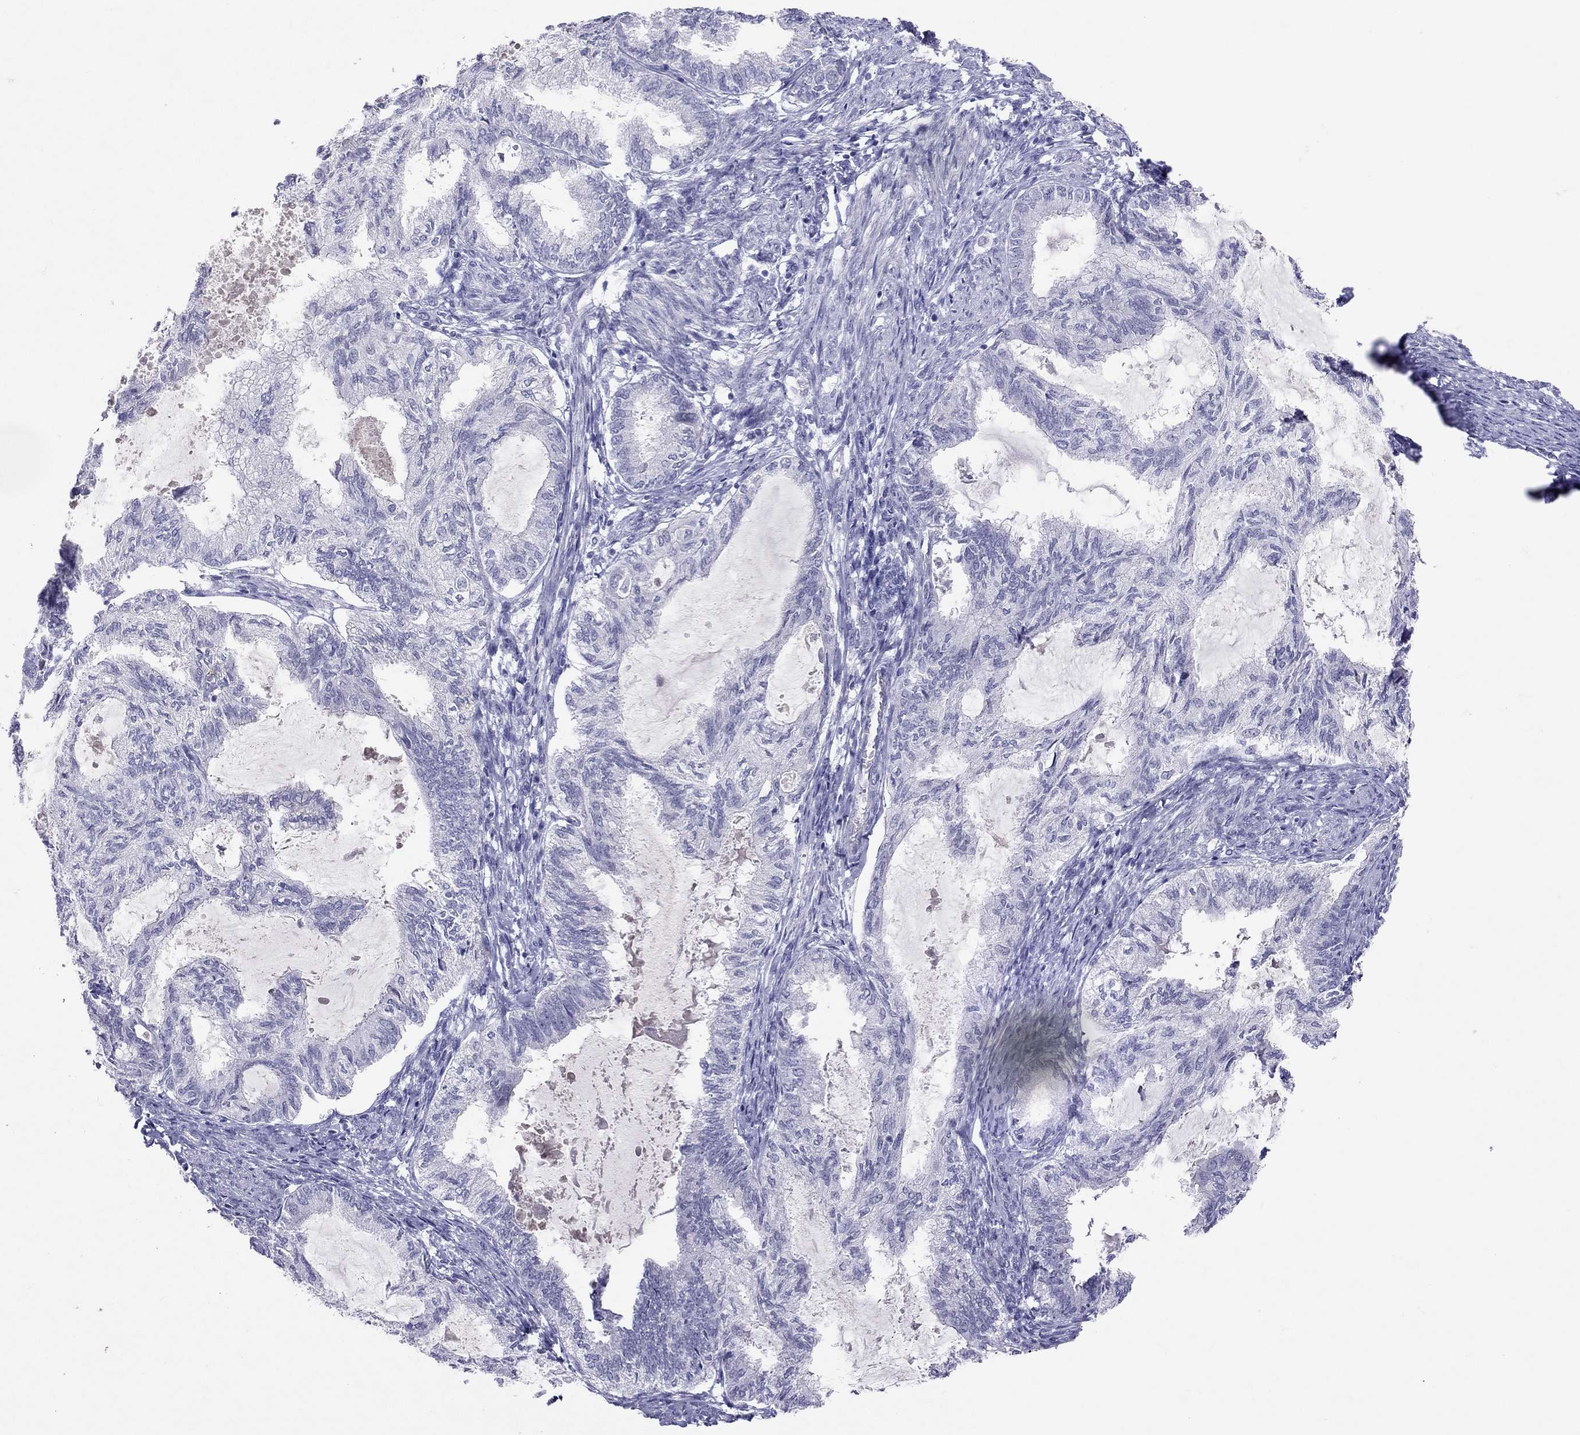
{"staining": {"intensity": "negative", "quantity": "none", "location": "none"}, "tissue": "endometrial cancer", "cell_type": "Tumor cells", "image_type": "cancer", "snomed": [{"axis": "morphology", "description": "Adenocarcinoma, NOS"}, {"axis": "topography", "description": "Endometrium"}], "caption": "Tumor cells show no significant expression in endometrial cancer.", "gene": "JHY", "patient": {"sex": "female", "age": 86}}